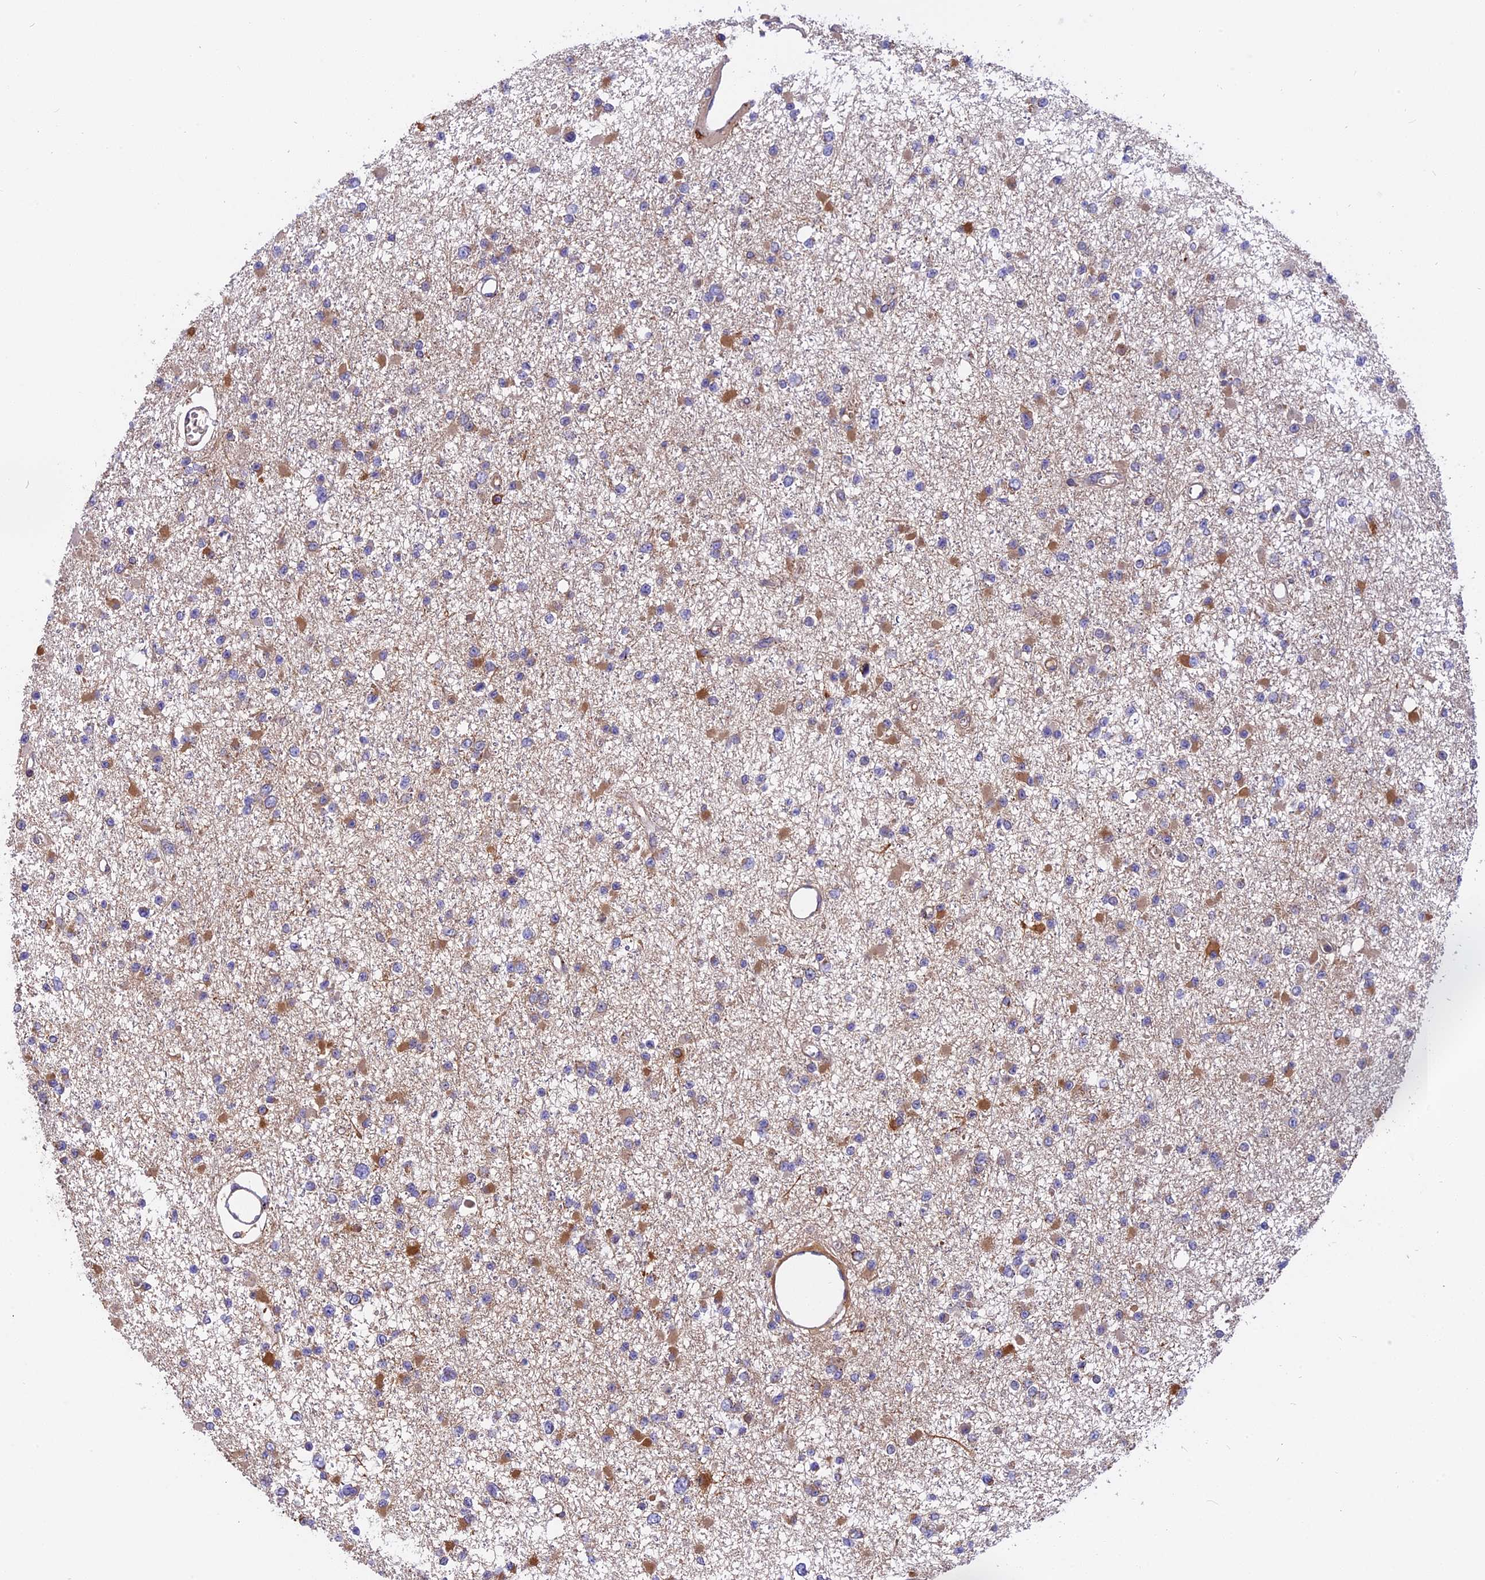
{"staining": {"intensity": "moderate", "quantity": "<25%", "location": "cytoplasmic/membranous"}, "tissue": "glioma", "cell_type": "Tumor cells", "image_type": "cancer", "snomed": [{"axis": "morphology", "description": "Glioma, malignant, Low grade"}, {"axis": "topography", "description": "Brain"}], "caption": "The photomicrograph exhibits a brown stain indicating the presence of a protein in the cytoplasmic/membranous of tumor cells in malignant glioma (low-grade). (IHC, brightfield microscopy, high magnification).", "gene": "CHMP2A", "patient": {"sex": "female", "age": 22}}